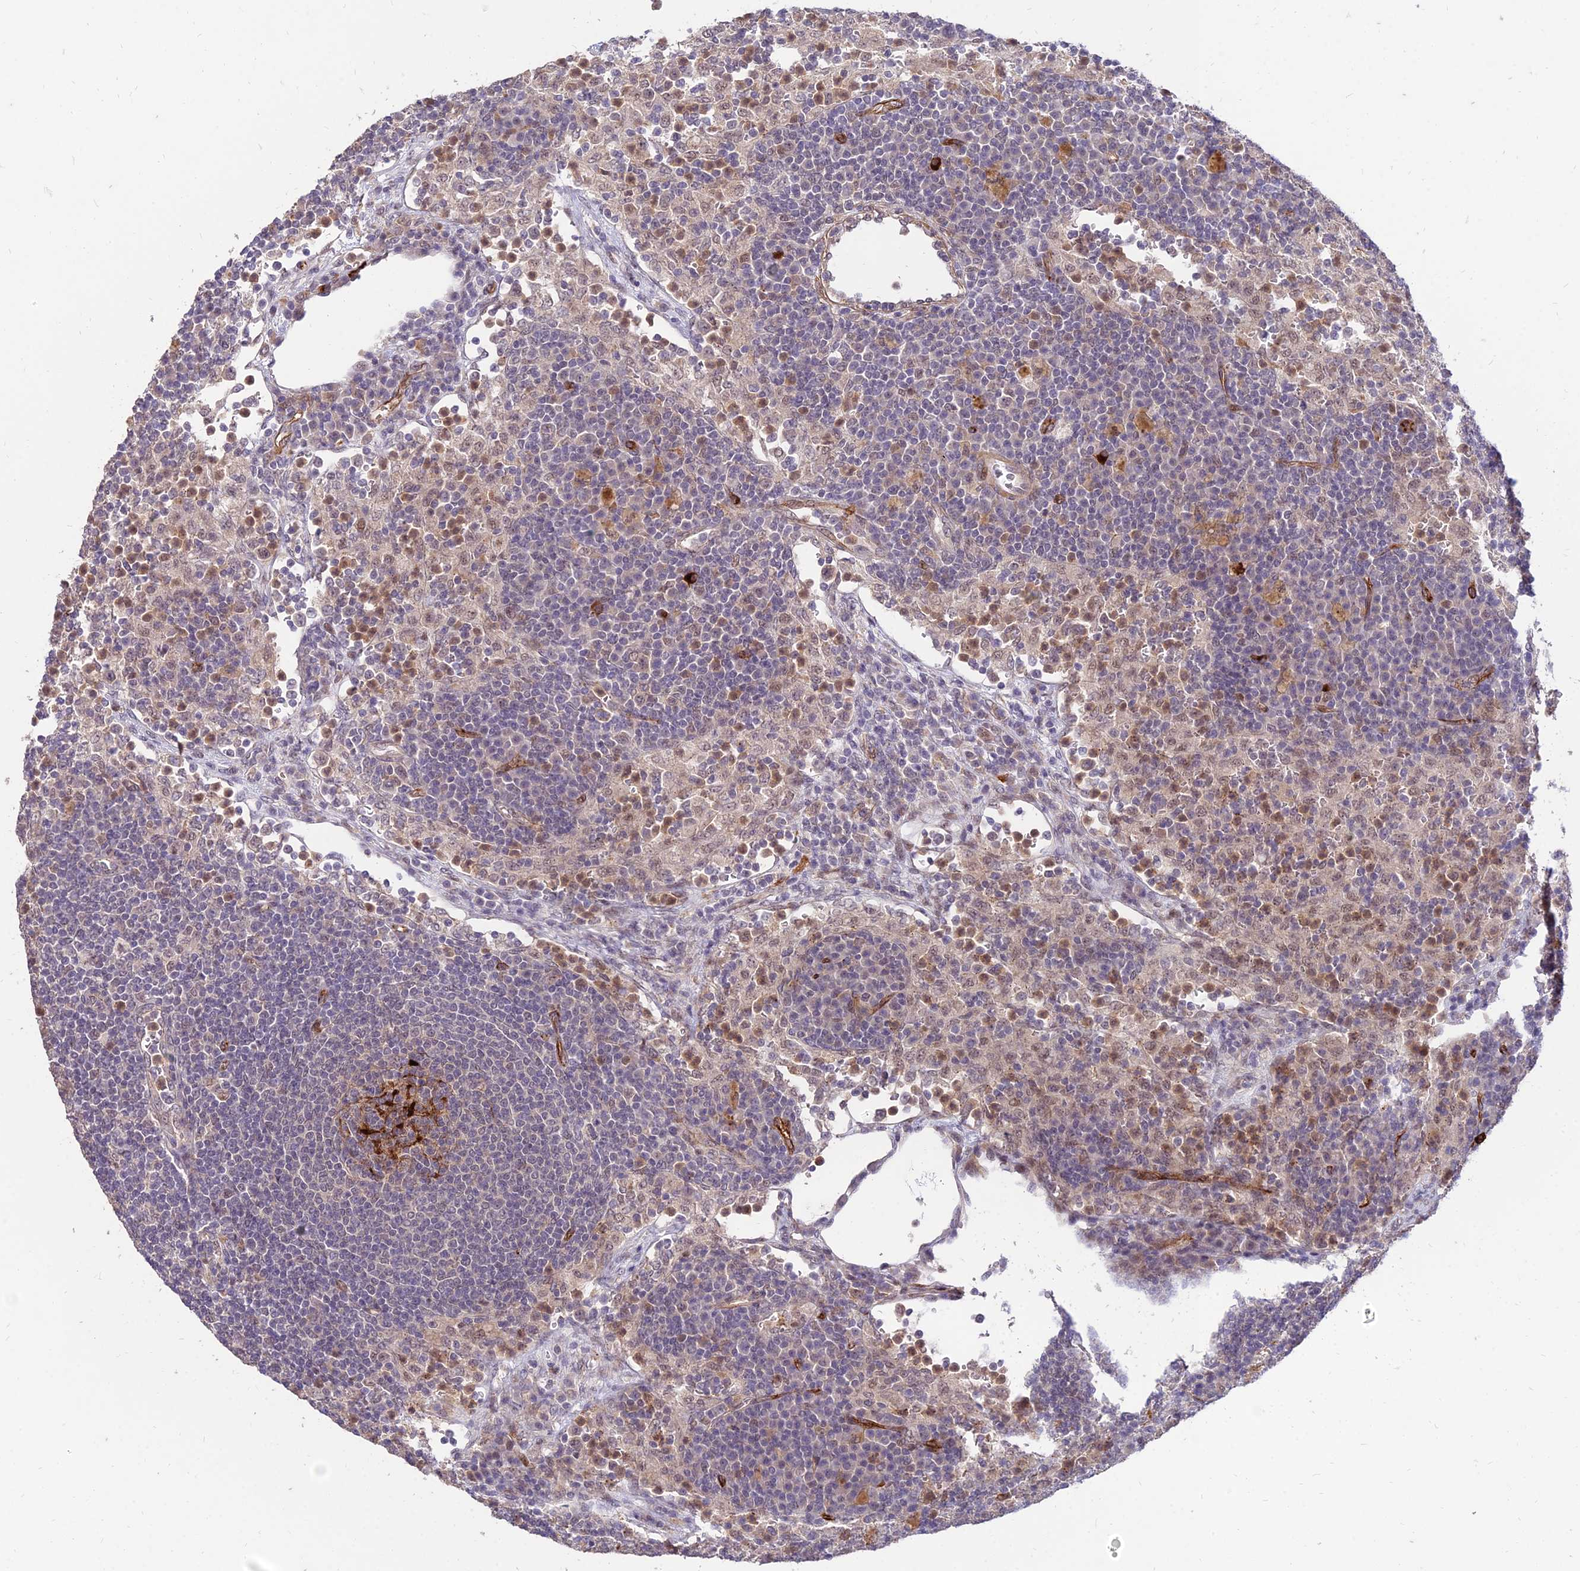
{"staining": {"intensity": "weak", "quantity": "25%-75%", "location": "cytoplasmic/membranous"}, "tissue": "lymph node", "cell_type": "Germinal center cells", "image_type": "normal", "snomed": [{"axis": "morphology", "description": "Normal tissue, NOS"}, {"axis": "topography", "description": "Lymph node"}], "caption": "The micrograph demonstrates immunohistochemical staining of normal lymph node. There is weak cytoplasmic/membranous positivity is seen in about 25%-75% of germinal center cells. (Stains: DAB in brown, nuclei in blue, Microscopy: brightfield microscopy at high magnification).", "gene": "ZNF85", "patient": {"sex": "female", "age": 70}}